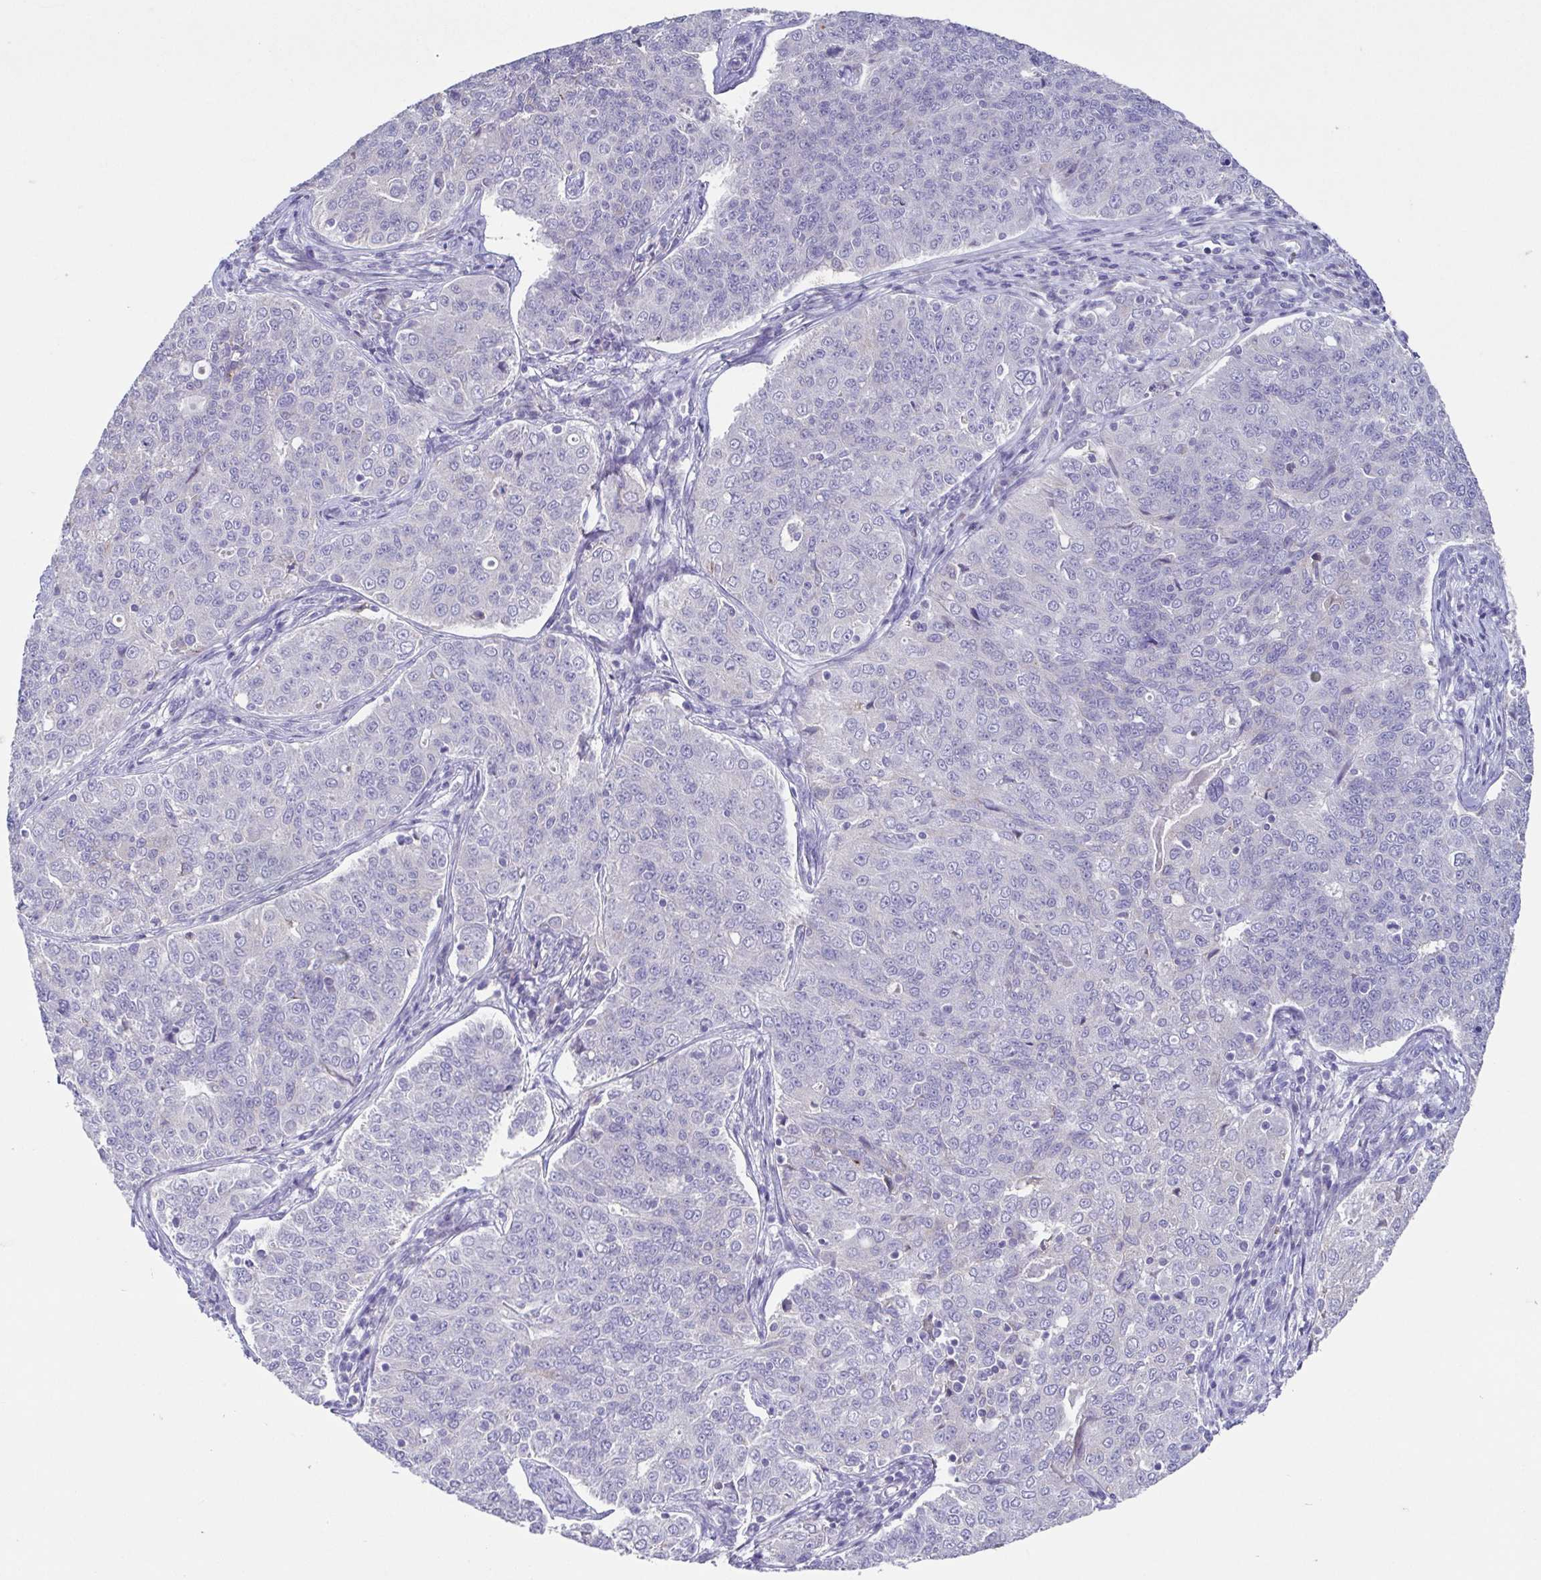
{"staining": {"intensity": "negative", "quantity": "none", "location": "none"}, "tissue": "endometrial cancer", "cell_type": "Tumor cells", "image_type": "cancer", "snomed": [{"axis": "morphology", "description": "Adenocarcinoma, NOS"}, {"axis": "topography", "description": "Endometrium"}], "caption": "A high-resolution image shows immunohistochemistry (IHC) staining of endometrial cancer (adenocarcinoma), which demonstrates no significant expression in tumor cells.", "gene": "RDH11", "patient": {"sex": "female", "age": 43}}